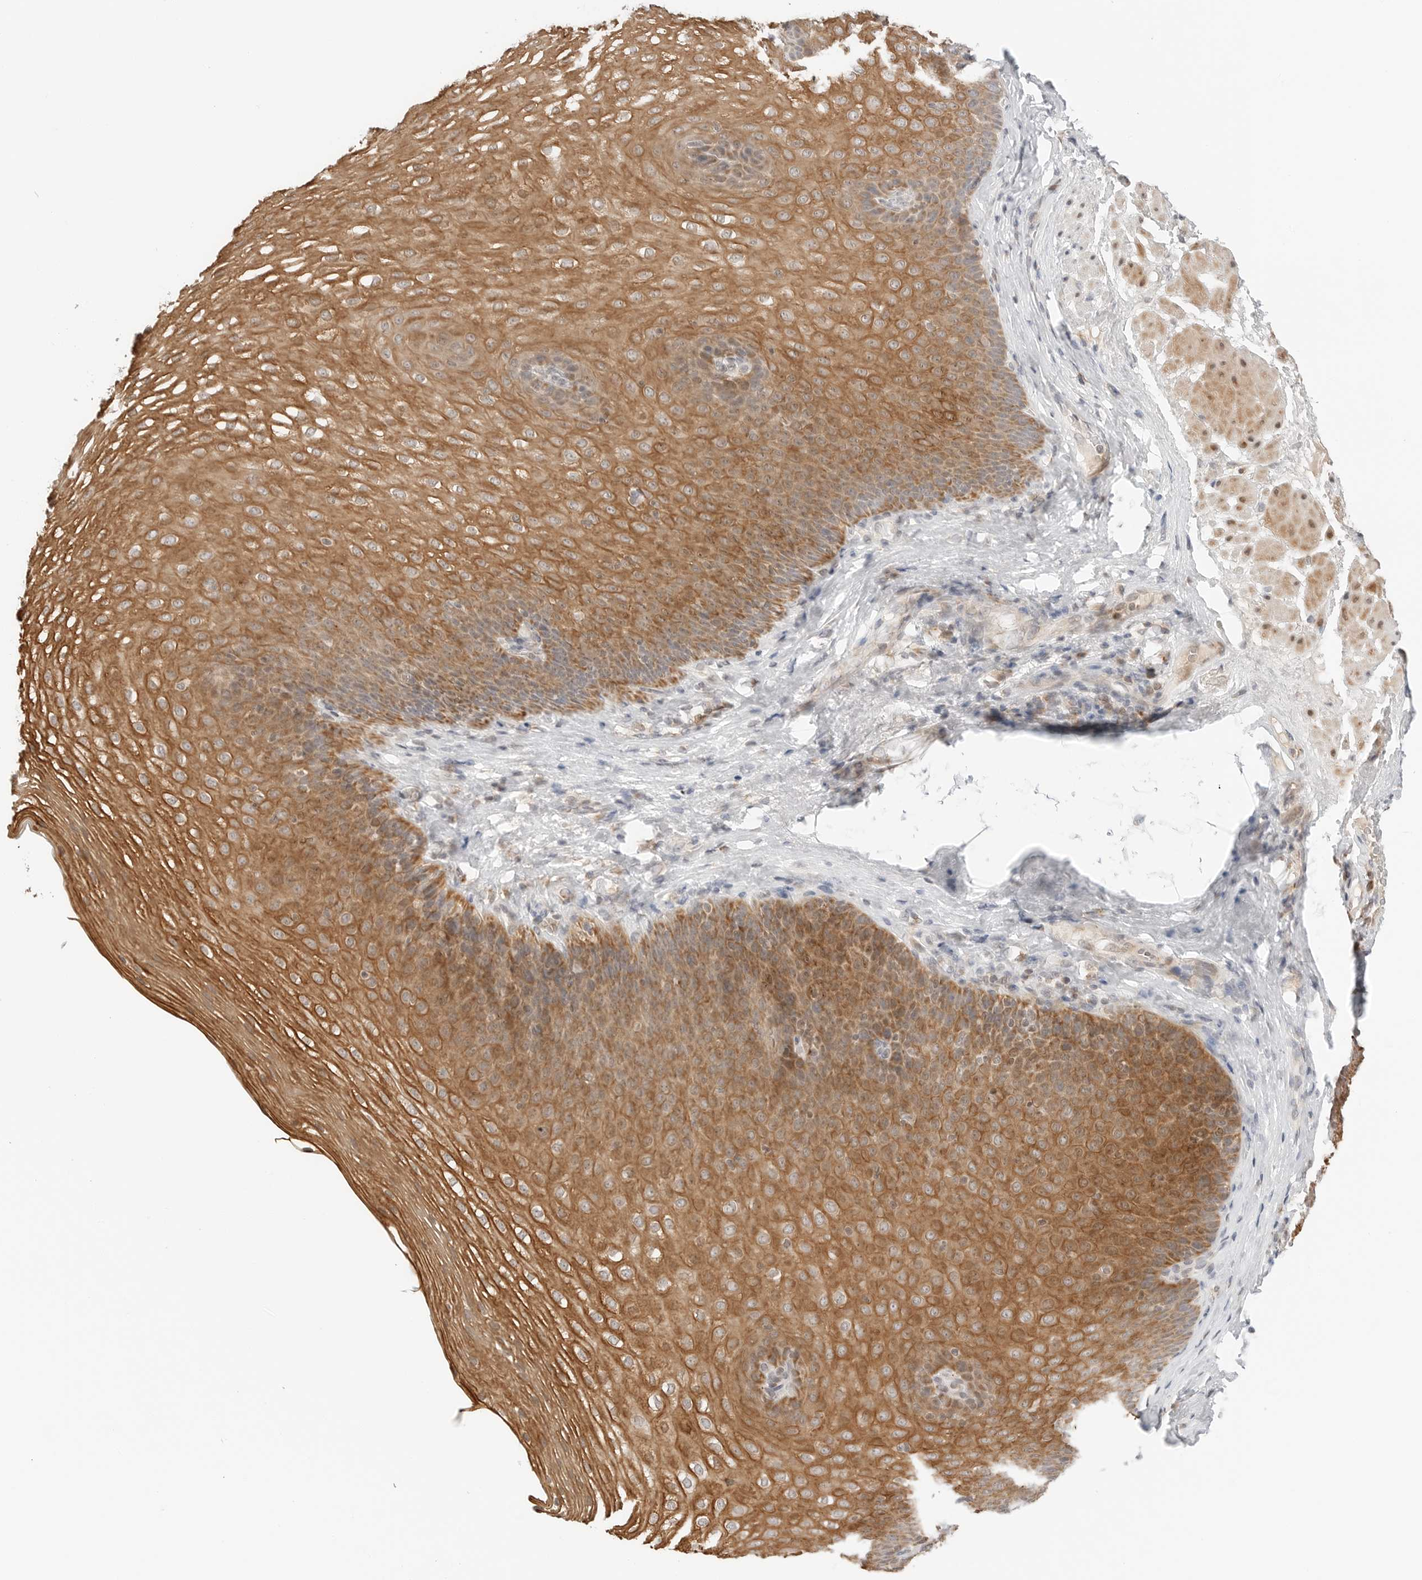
{"staining": {"intensity": "moderate", "quantity": ">75%", "location": "cytoplasmic/membranous"}, "tissue": "esophagus", "cell_type": "Squamous epithelial cells", "image_type": "normal", "snomed": [{"axis": "morphology", "description": "Normal tissue, NOS"}, {"axis": "topography", "description": "Esophagus"}], "caption": "Immunohistochemistry histopathology image of normal esophagus: human esophagus stained using IHC shows medium levels of moderate protein expression localized specifically in the cytoplasmic/membranous of squamous epithelial cells, appearing as a cytoplasmic/membranous brown color.", "gene": "DYRK4", "patient": {"sex": "female", "age": 66}}